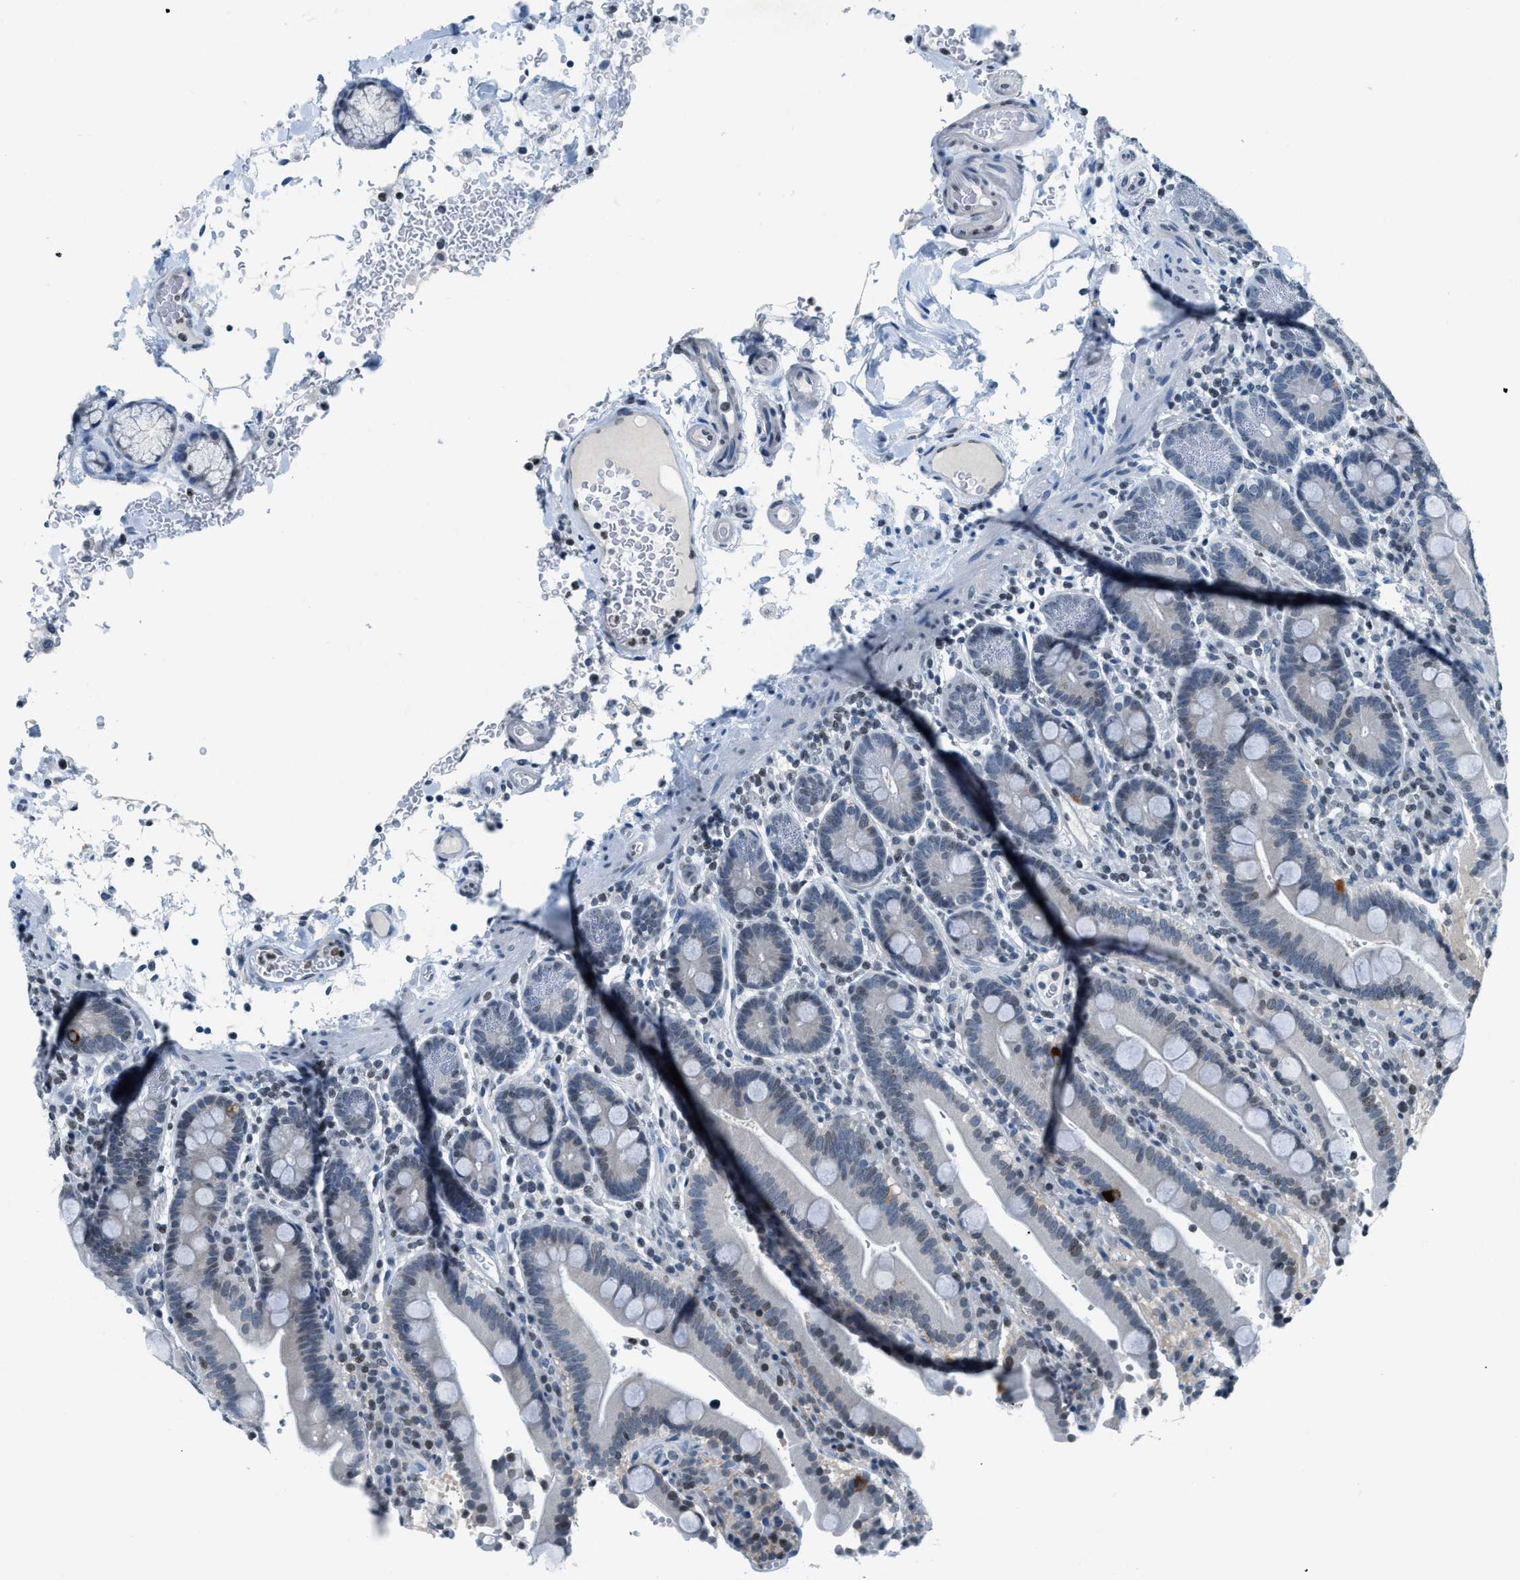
{"staining": {"intensity": "weak", "quantity": "<25%", "location": "nuclear"}, "tissue": "duodenum", "cell_type": "Glandular cells", "image_type": "normal", "snomed": [{"axis": "morphology", "description": "Normal tissue, NOS"}, {"axis": "topography", "description": "Small intestine, NOS"}], "caption": "This is a photomicrograph of IHC staining of normal duodenum, which shows no staining in glandular cells. (DAB (3,3'-diaminobenzidine) immunohistochemistry visualized using brightfield microscopy, high magnification).", "gene": "UVRAG", "patient": {"sex": "female", "age": 71}}